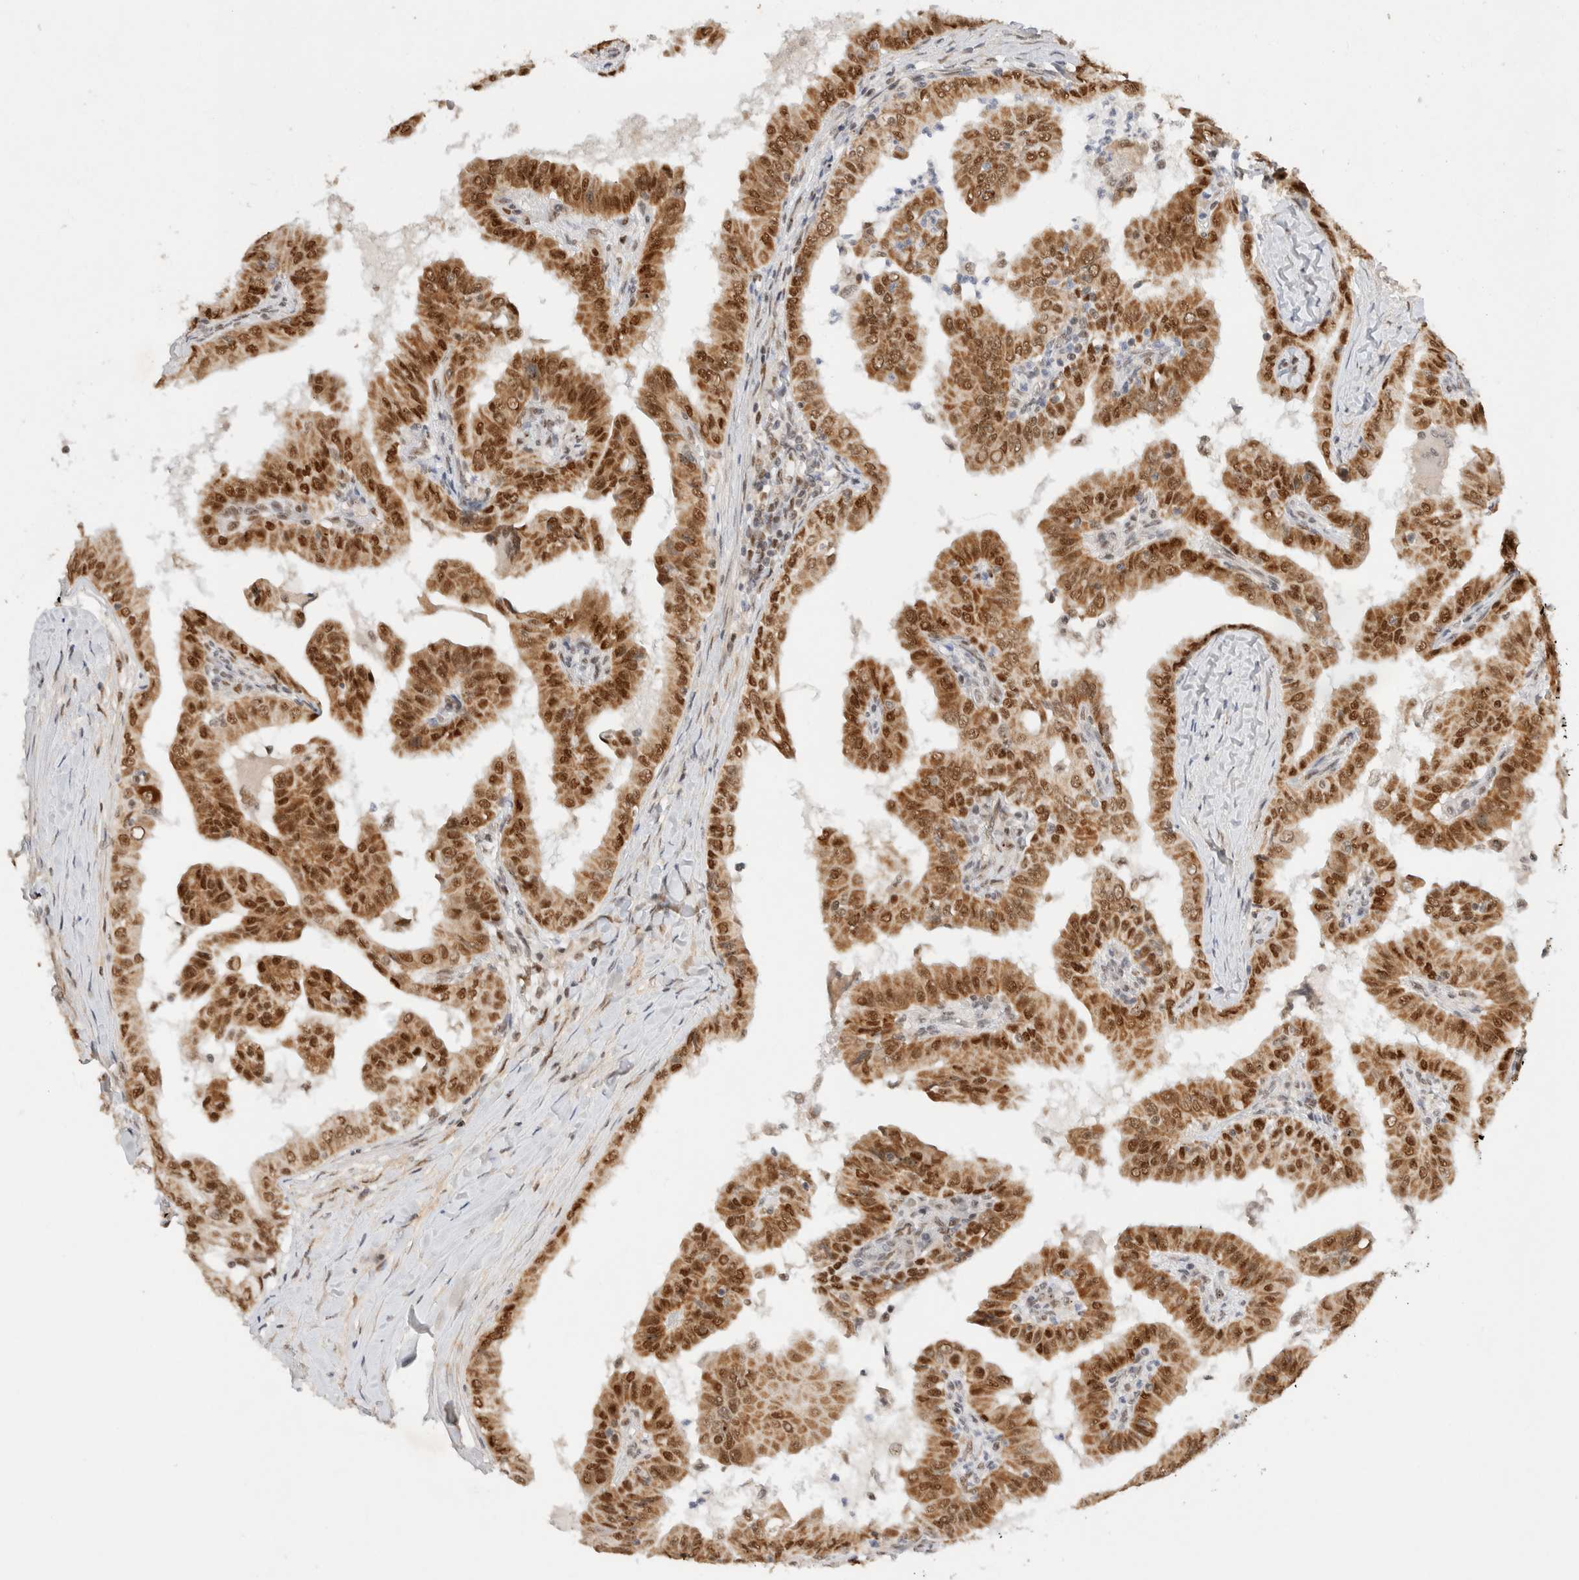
{"staining": {"intensity": "moderate", "quantity": ">75%", "location": "cytoplasmic/membranous,nuclear"}, "tissue": "thyroid cancer", "cell_type": "Tumor cells", "image_type": "cancer", "snomed": [{"axis": "morphology", "description": "Papillary adenocarcinoma, NOS"}, {"axis": "topography", "description": "Thyroid gland"}], "caption": "Immunohistochemical staining of human papillary adenocarcinoma (thyroid) reveals moderate cytoplasmic/membranous and nuclear protein staining in about >75% of tumor cells.", "gene": "GTF2I", "patient": {"sex": "male", "age": 33}}